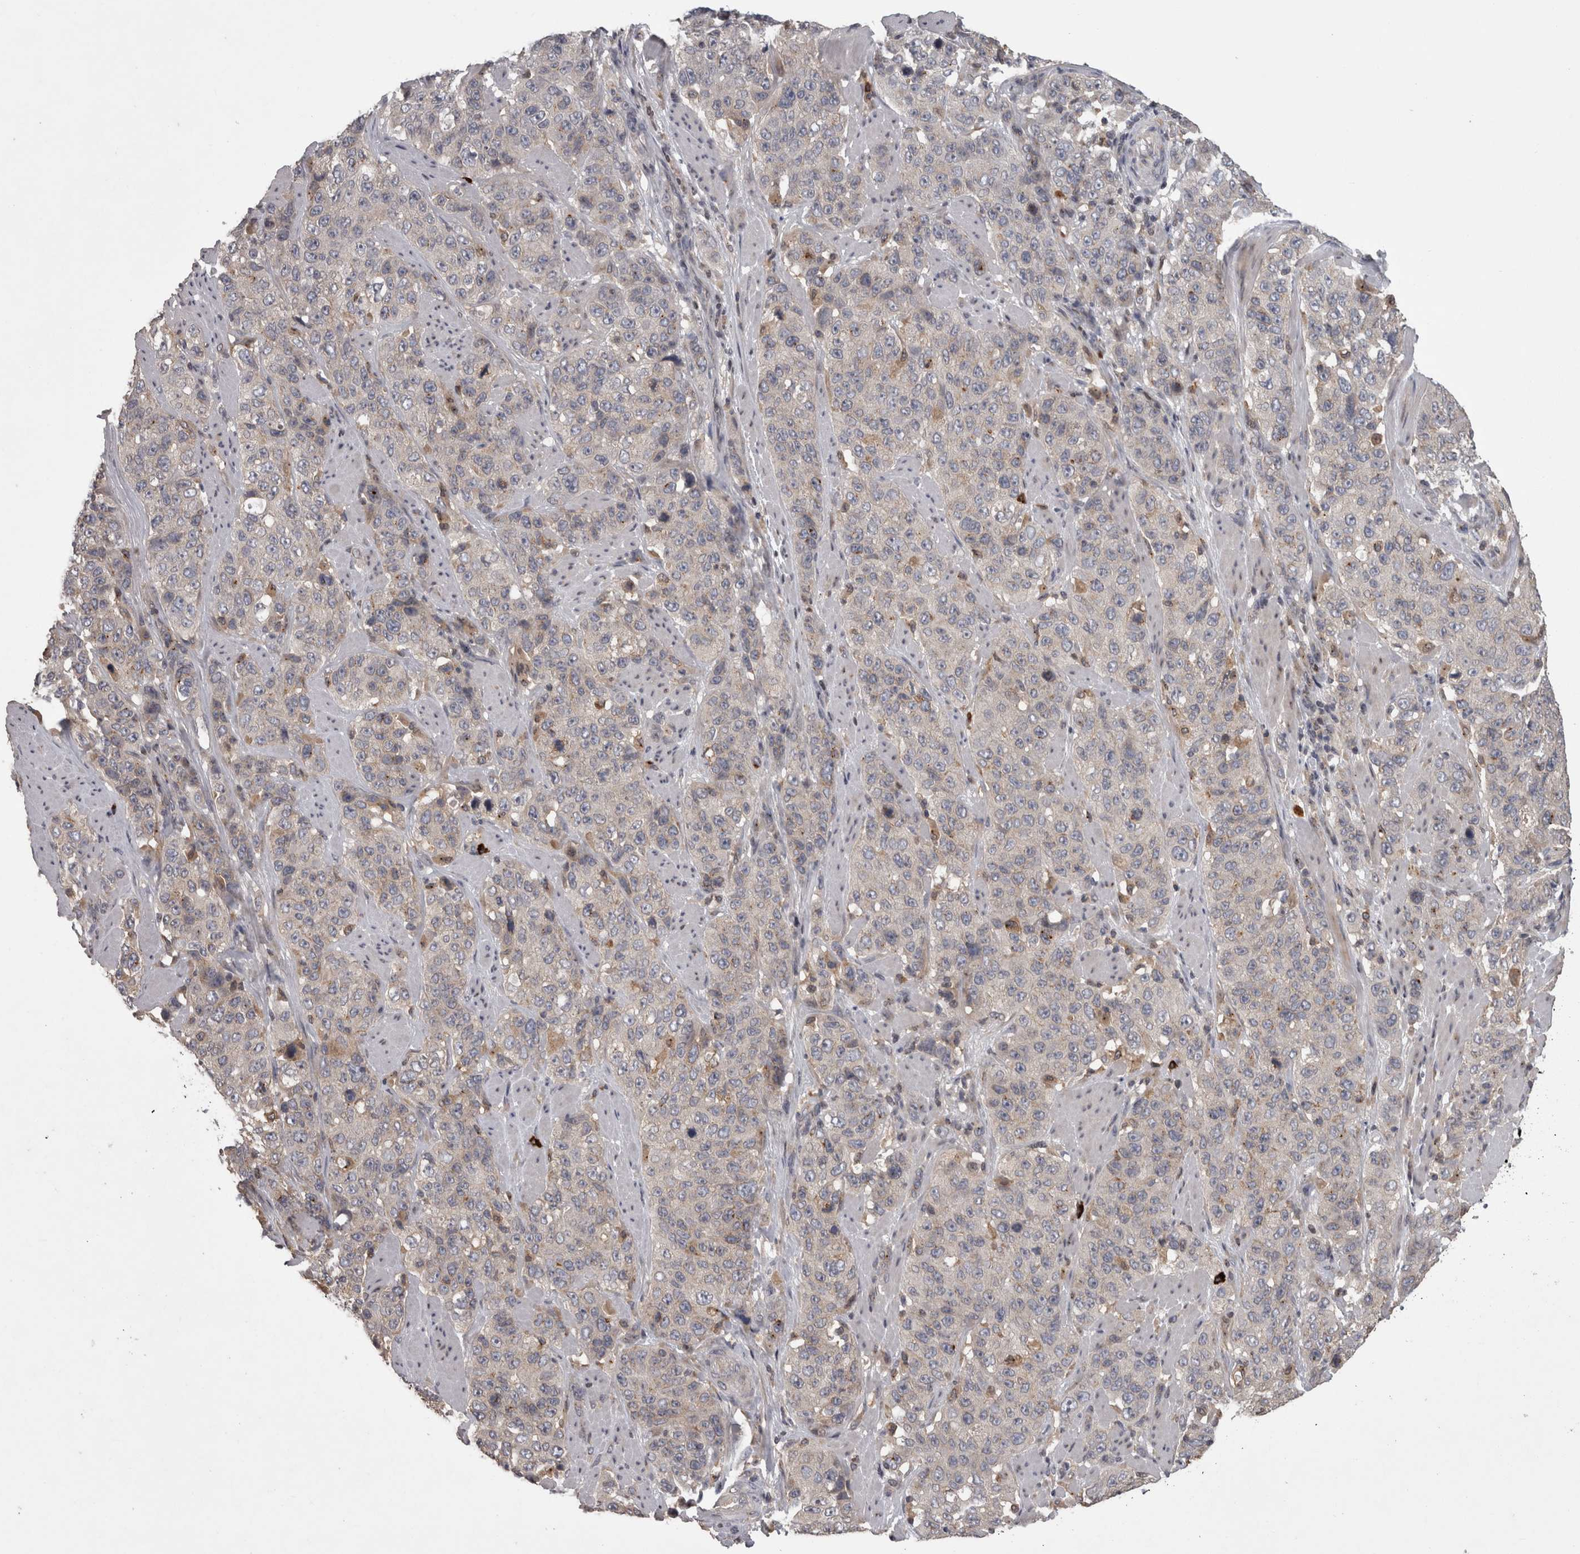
{"staining": {"intensity": "negative", "quantity": "none", "location": "none"}, "tissue": "stomach cancer", "cell_type": "Tumor cells", "image_type": "cancer", "snomed": [{"axis": "morphology", "description": "Adenocarcinoma, NOS"}, {"axis": "topography", "description": "Stomach"}], "caption": "High magnification brightfield microscopy of stomach cancer stained with DAB (brown) and counterstained with hematoxylin (blue): tumor cells show no significant expression.", "gene": "PCM1", "patient": {"sex": "male", "age": 48}}